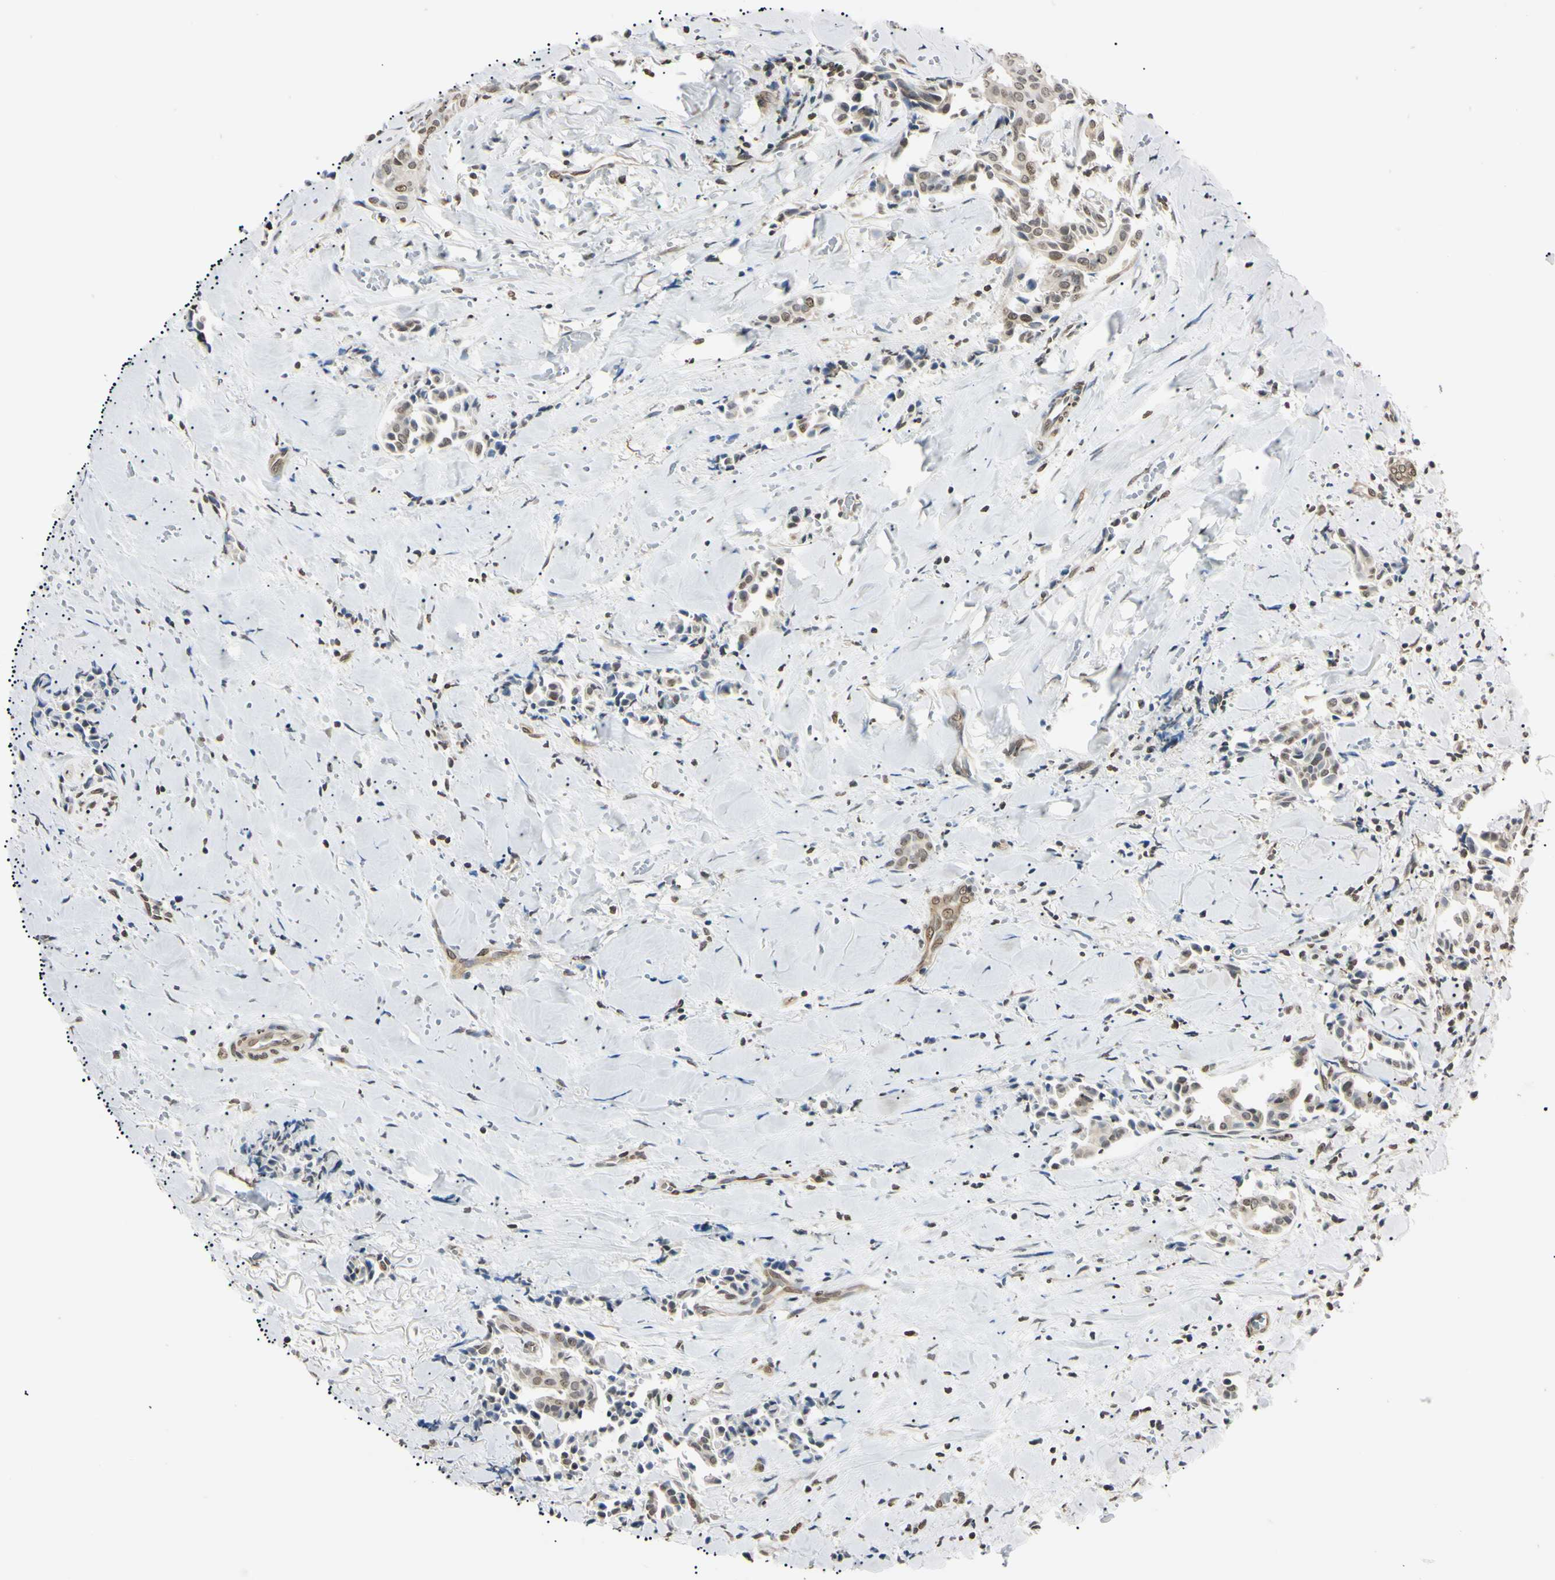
{"staining": {"intensity": "weak", "quantity": "25%-75%", "location": "nuclear"}, "tissue": "head and neck cancer", "cell_type": "Tumor cells", "image_type": "cancer", "snomed": [{"axis": "morphology", "description": "Adenocarcinoma, NOS"}, {"axis": "topography", "description": "Salivary gland"}, {"axis": "topography", "description": "Head-Neck"}], "caption": "Immunohistochemical staining of head and neck adenocarcinoma displays weak nuclear protein staining in approximately 25%-75% of tumor cells.", "gene": "CDC45", "patient": {"sex": "female", "age": 59}}